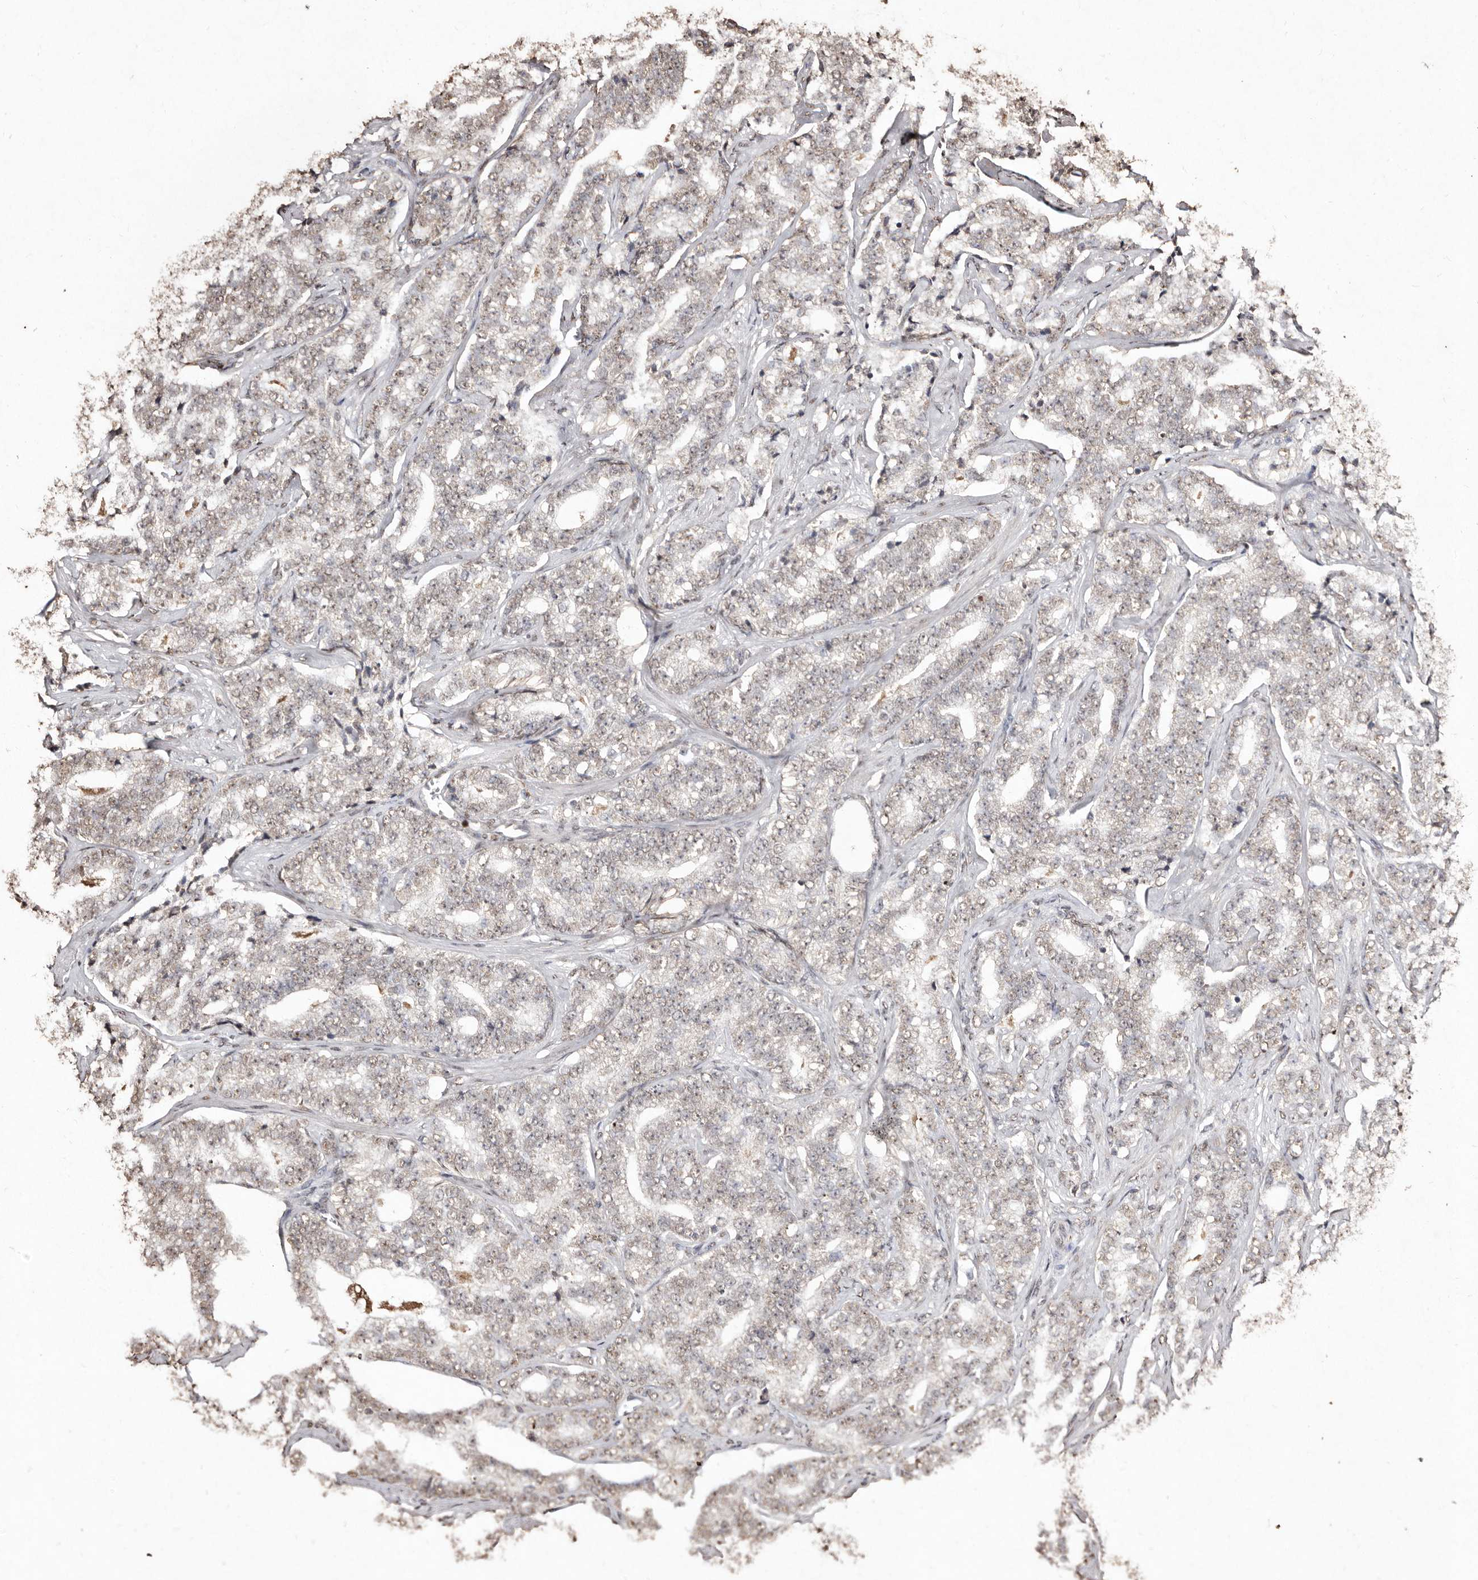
{"staining": {"intensity": "weak", "quantity": "25%-75%", "location": "nuclear"}, "tissue": "prostate cancer", "cell_type": "Tumor cells", "image_type": "cancer", "snomed": [{"axis": "morphology", "description": "Adenocarcinoma, High grade"}, {"axis": "topography", "description": "Prostate and seminal vesicle, NOS"}], "caption": "Prostate cancer (adenocarcinoma (high-grade)) stained for a protein (brown) shows weak nuclear positive positivity in approximately 25%-75% of tumor cells.", "gene": "ERBB4", "patient": {"sex": "male", "age": 67}}